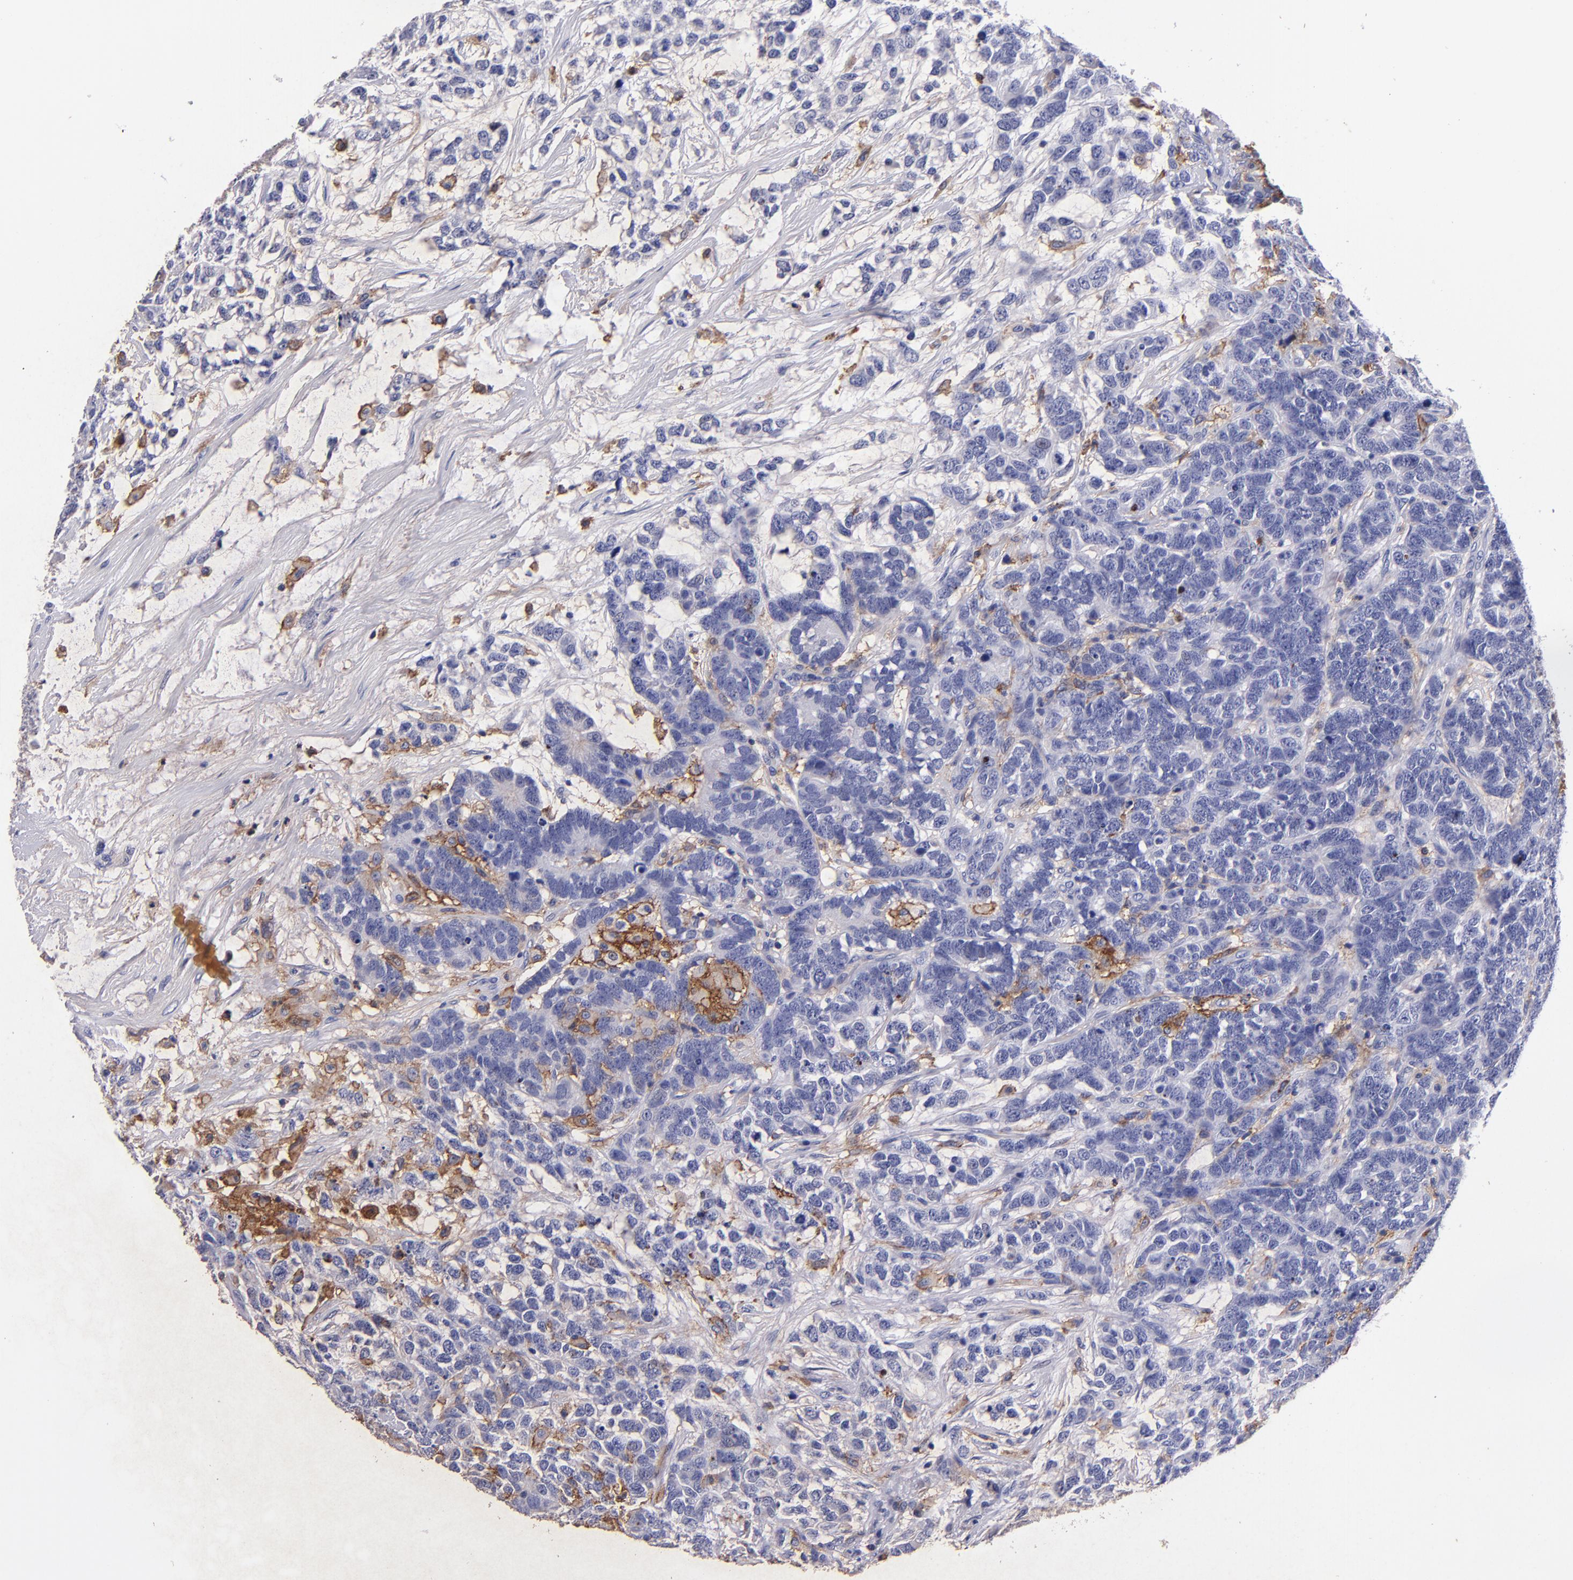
{"staining": {"intensity": "moderate", "quantity": "<25%", "location": "cytoplasmic/membranous"}, "tissue": "testis cancer", "cell_type": "Tumor cells", "image_type": "cancer", "snomed": [{"axis": "morphology", "description": "Carcinoma, Embryonal, NOS"}, {"axis": "topography", "description": "Testis"}], "caption": "Immunohistochemical staining of testis cancer (embryonal carcinoma) displays low levels of moderate cytoplasmic/membranous positivity in approximately <25% of tumor cells.", "gene": "SIRPA", "patient": {"sex": "male", "age": 26}}